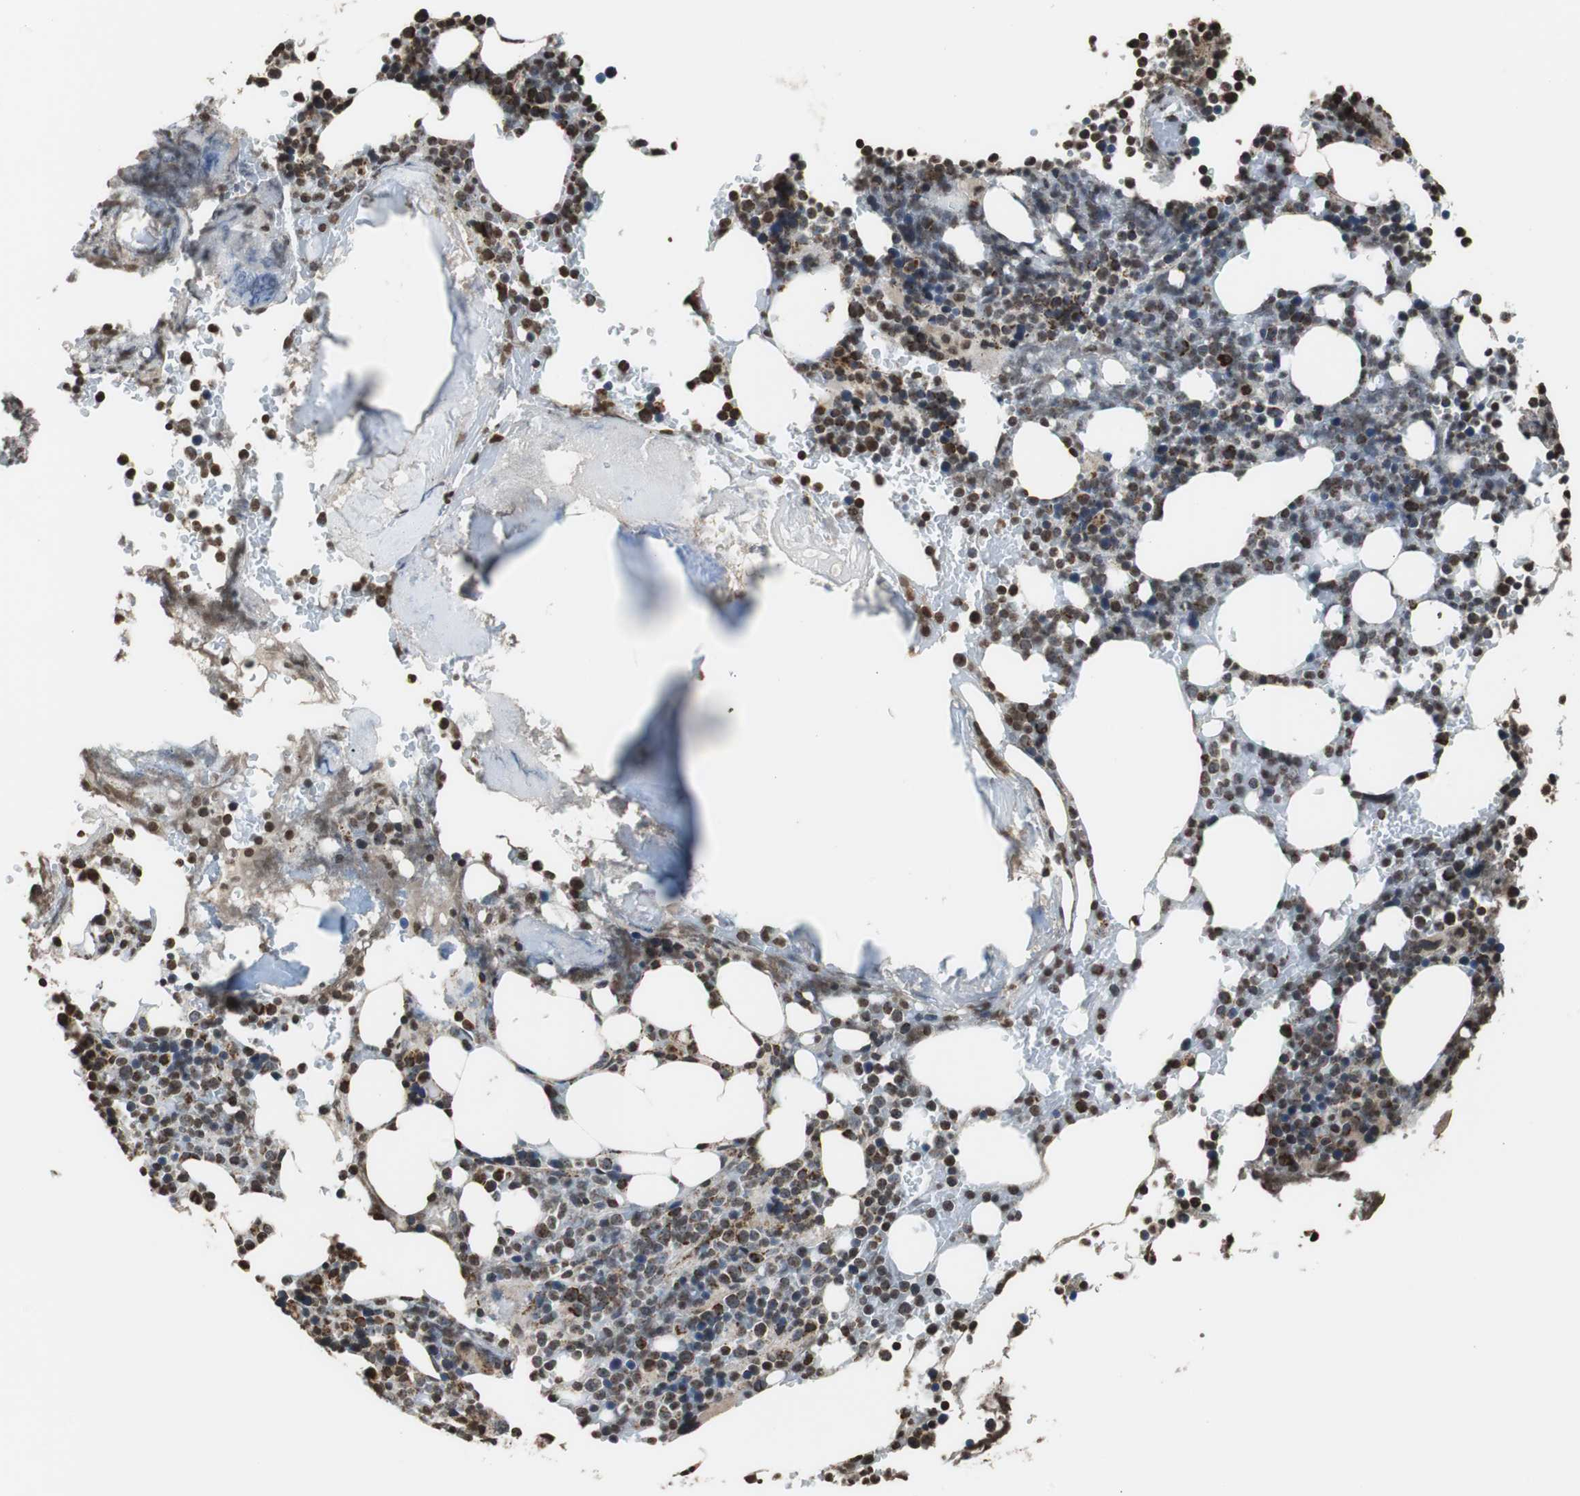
{"staining": {"intensity": "strong", "quantity": ">75%", "location": "cytoplasmic/membranous"}, "tissue": "bone marrow", "cell_type": "Hematopoietic cells", "image_type": "normal", "snomed": [{"axis": "morphology", "description": "Normal tissue, NOS"}, {"axis": "topography", "description": "Bone marrow"}], "caption": "High-magnification brightfield microscopy of normal bone marrow stained with DAB (3,3'-diaminobenzidine) (brown) and counterstained with hematoxylin (blue). hematopoietic cells exhibit strong cytoplasmic/membranous expression is appreciated in approximately>75% of cells. (brown staining indicates protein expression, while blue staining denotes nuclei).", "gene": "HSPA9", "patient": {"sex": "female", "age": 66}}